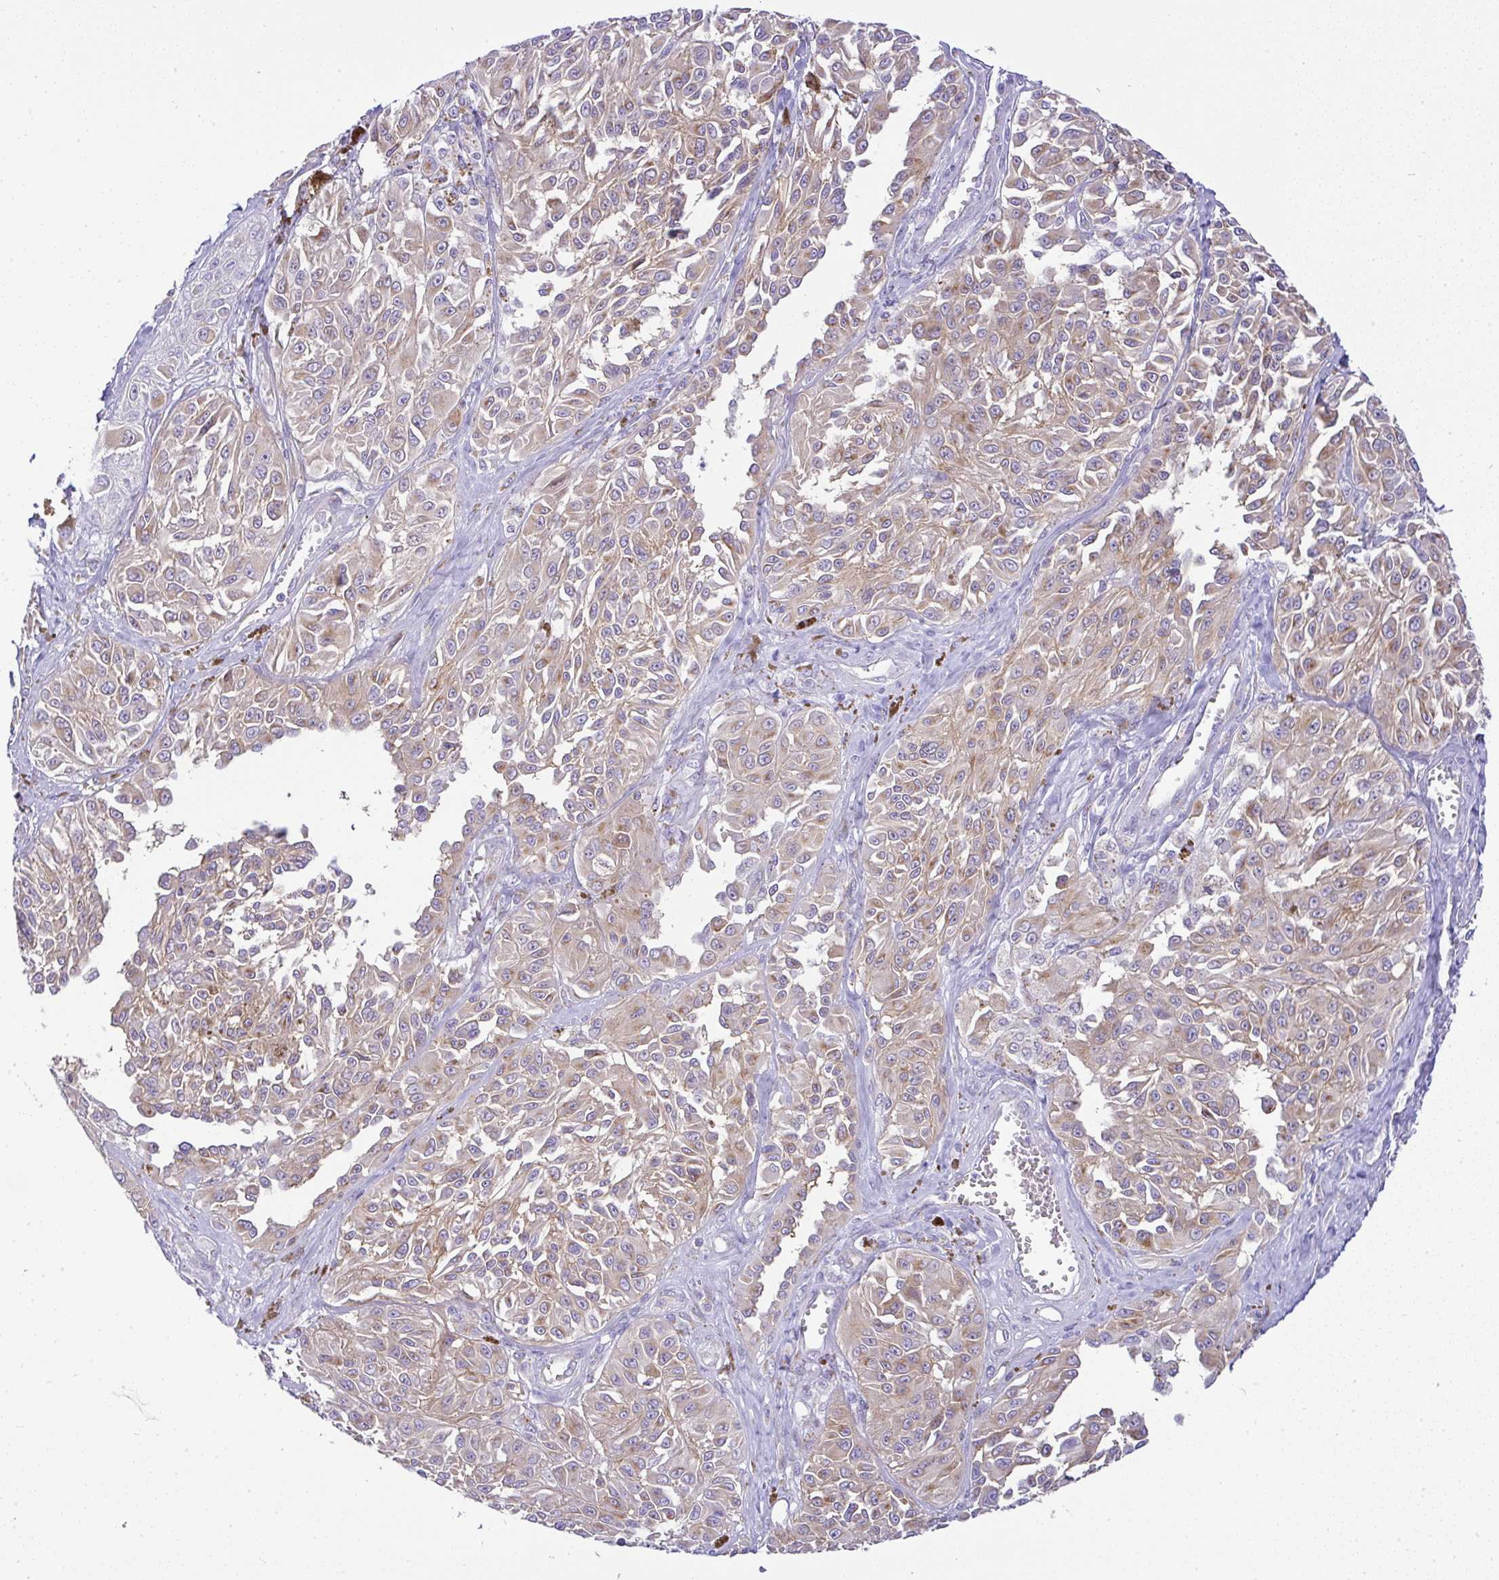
{"staining": {"intensity": "weak", "quantity": ">75%", "location": "cytoplasmic/membranous"}, "tissue": "melanoma", "cell_type": "Tumor cells", "image_type": "cancer", "snomed": [{"axis": "morphology", "description": "Malignant melanoma, NOS"}, {"axis": "topography", "description": "Skin"}], "caption": "The photomicrograph shows immunohistochemical staining of malignant melanoma. There is weak cytoplasmic/membranous expression is appreciated in approximately >75% of tumor cells.", "gene": "FAM177A1", "patient": {"sex": "male", "age": 94}}